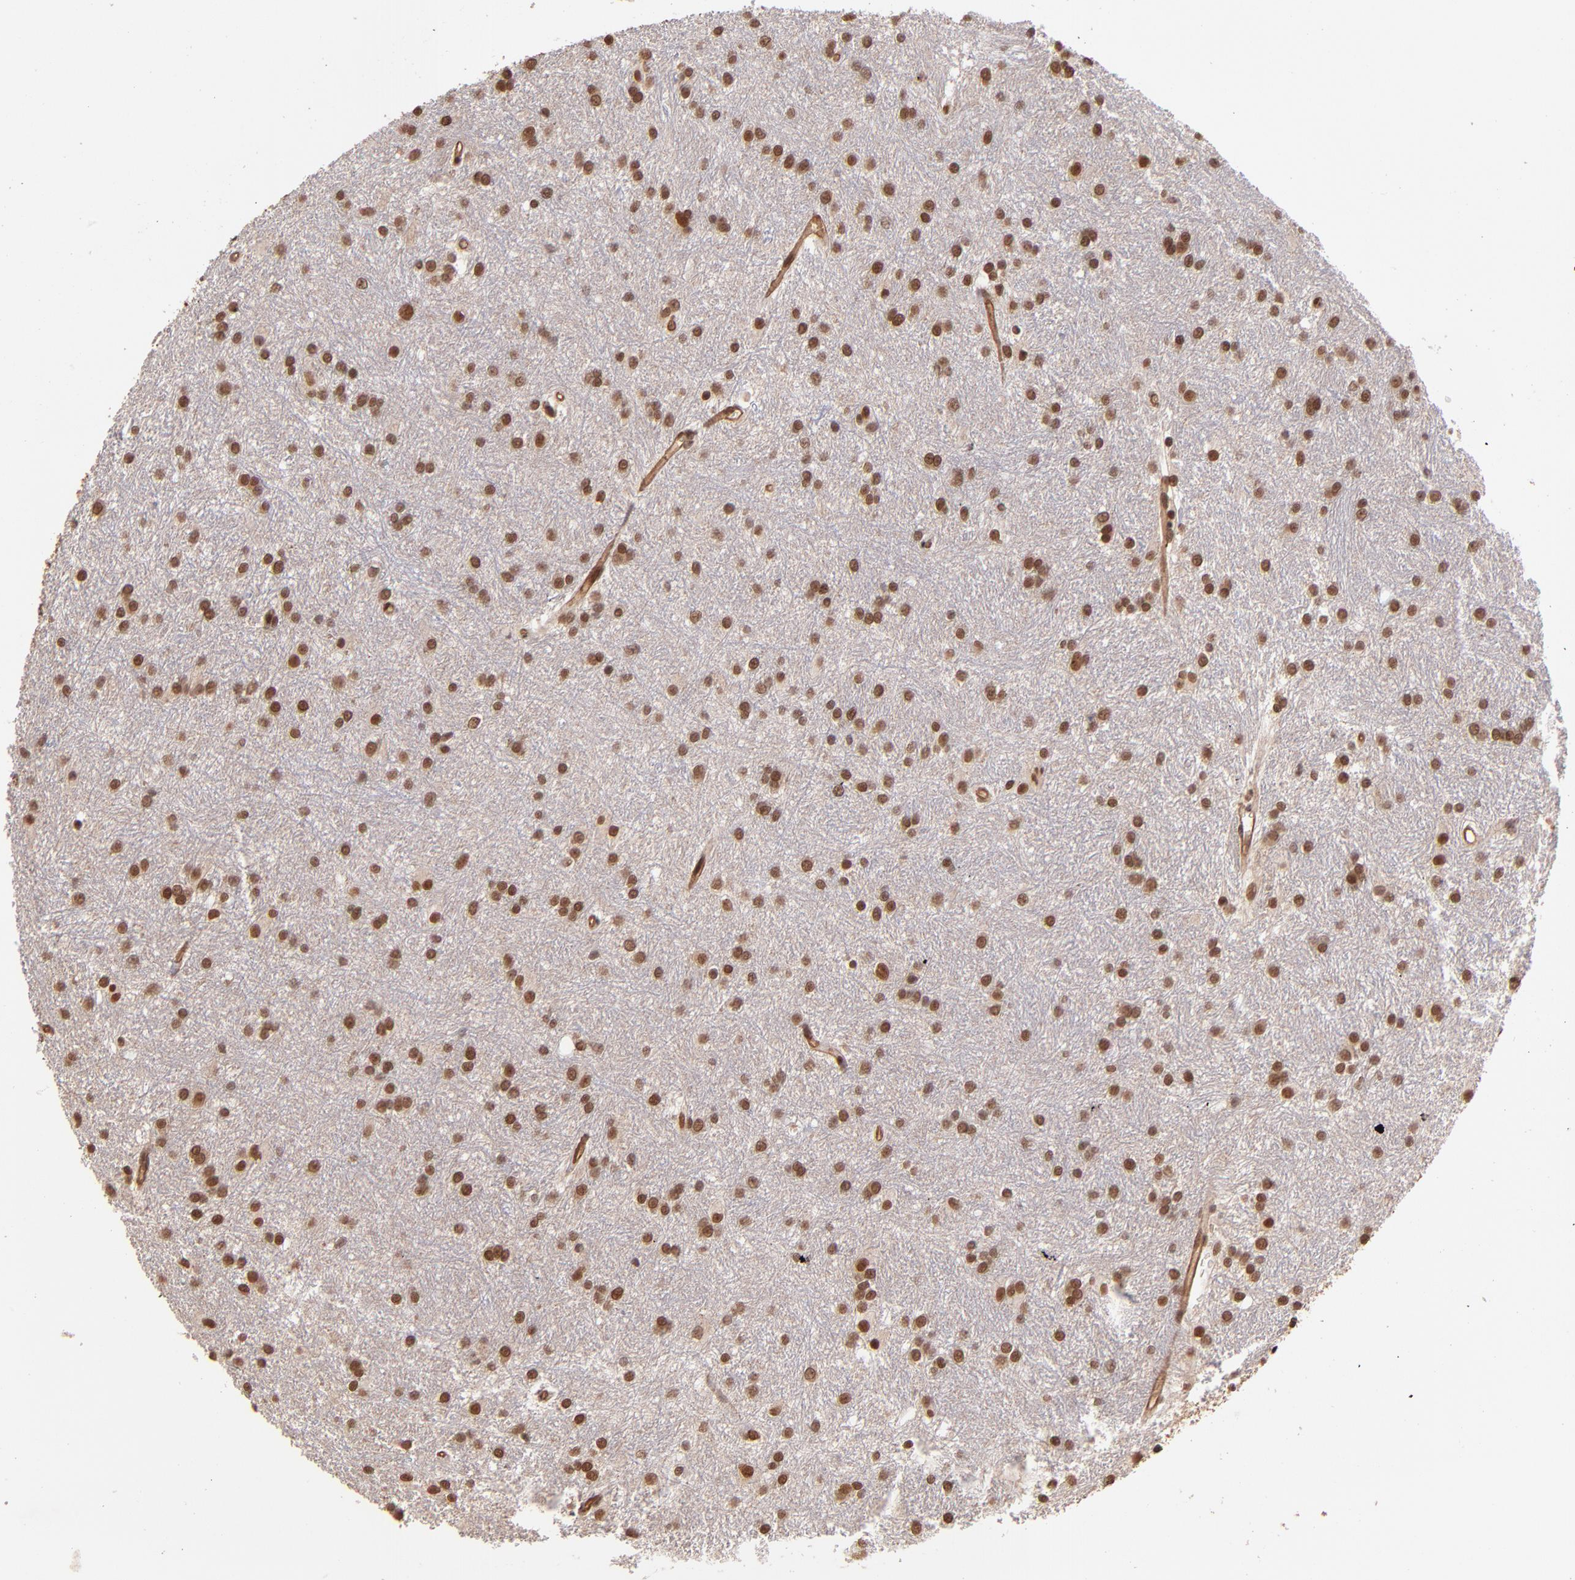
{"staining": {"intensity": "moderate", "quantity": ">75%", "location": "nuclear"}, "tissue": "glioma", "cell_type": "Tumor cells", "image_type": "cancer", "snomed": [{"axis": "morphology", "description": "Glioma, malignant, High grade"}, {"axis": "topography", "description": "Brain"}], "caption": "An IHC micrograph of tumor tissue is shown. Protein staining in brown labels moderate nuclear positivity in malignant high-grade glioma within tumor cells.", "gene": "TERF2", "patient": {"sex": "female", "age": 50}}